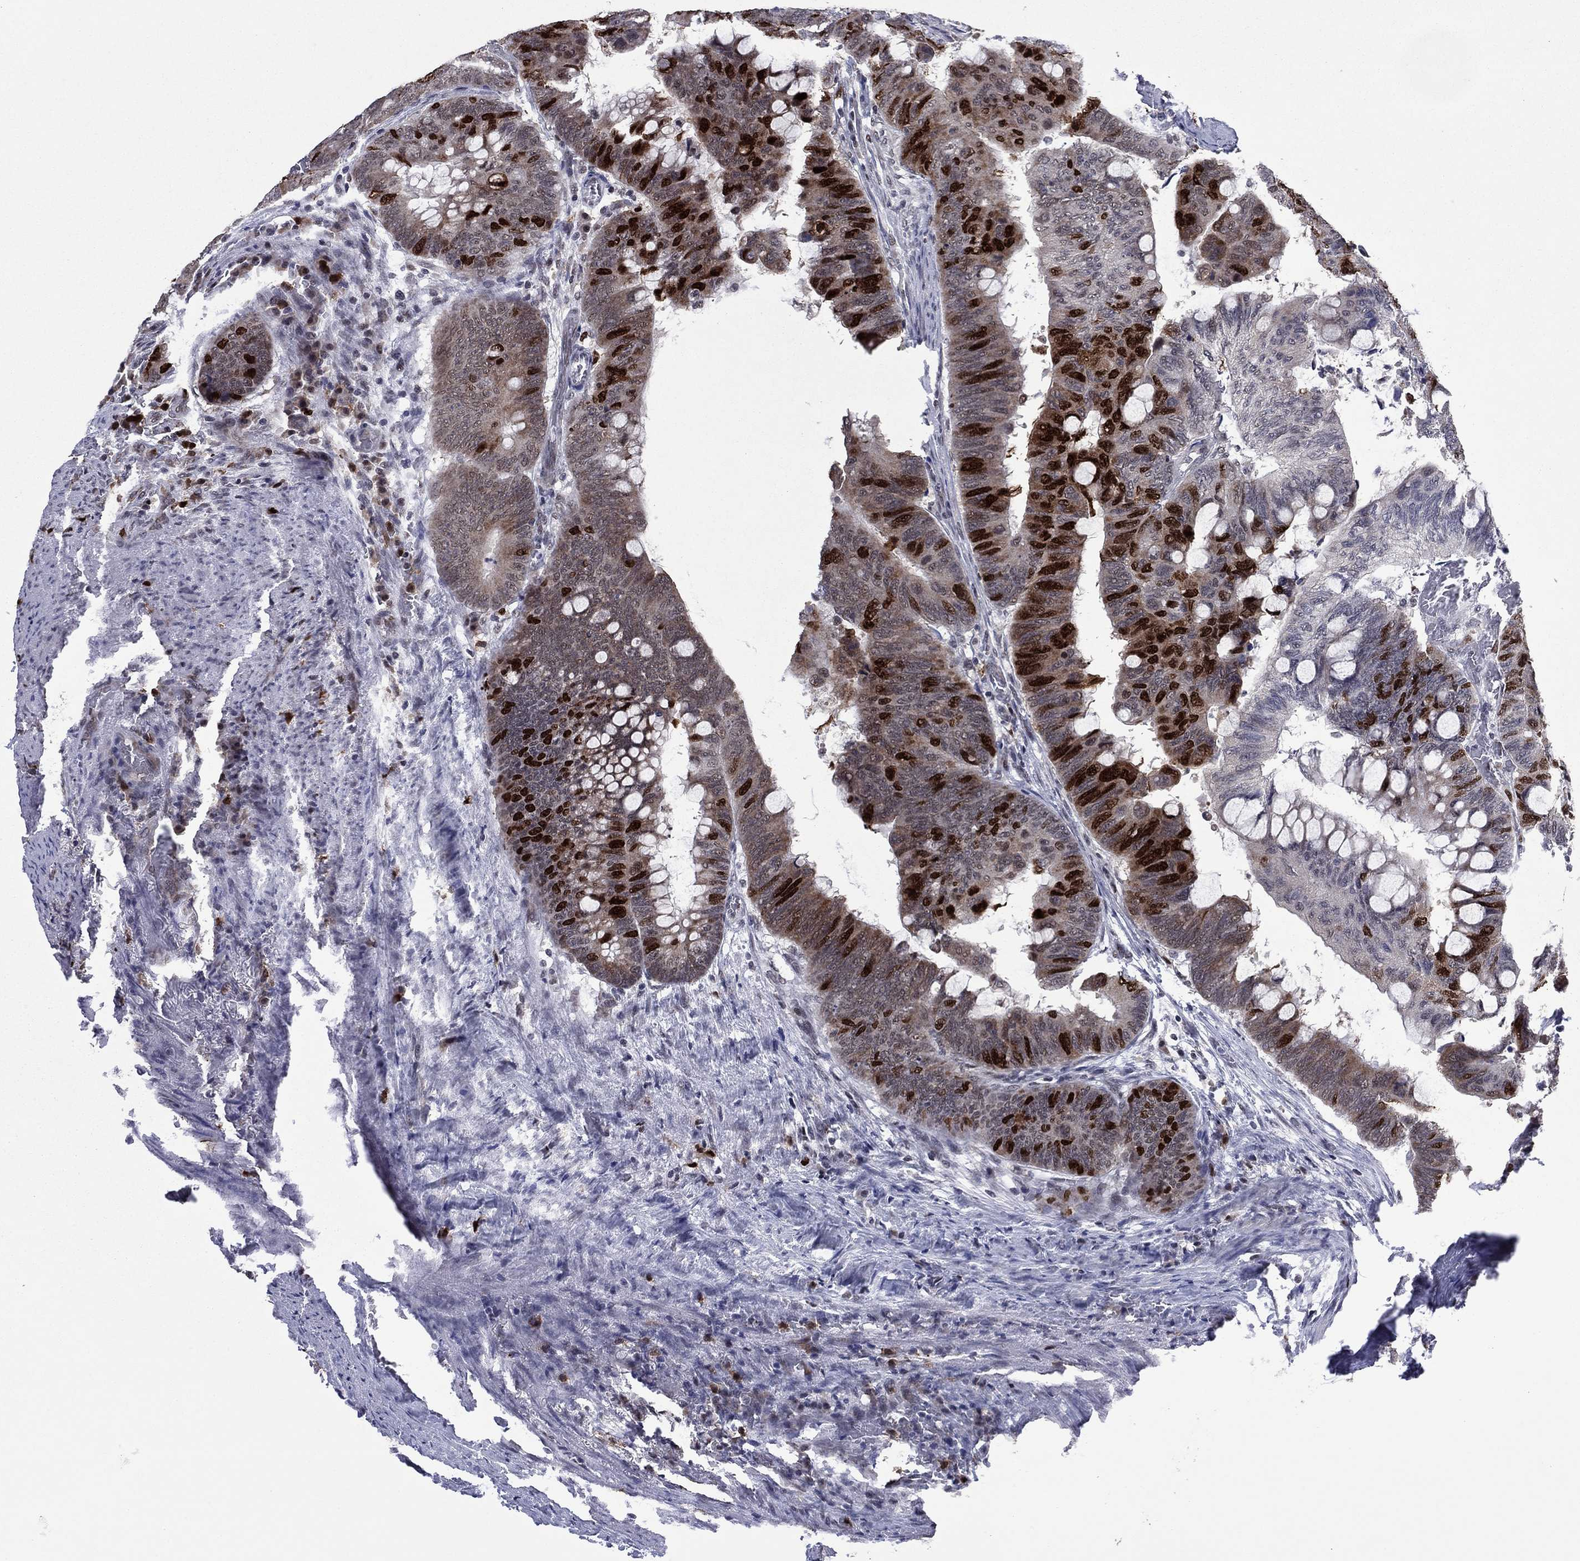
{"staining": {"intensity": "strong", "quantity": "25%-75%", "location": "nuclear"}, "tissue": "colorectal cancer", "cell_type": "Tumor cells", "image_type": "cancer", "snomed": [{"axis": "morphology", "description": "Normal tissue, NOS"}, {"axis": "morphology", "description": "Adenocarcinoma, NOS"}, {"axis": "topography", "description": "Rectum"}, {"axis": "topography", "description": "Peripheral nerve tissue"}], "caption": "Colorectal cancer (adenocarcinoma) was stained to show a protein in brown. There is high levels of strong nuclear staining in approximately 25%-75% of tumor cells.", "gene": "CDCA5", "patient": {"sex": "male", "age": 92}}